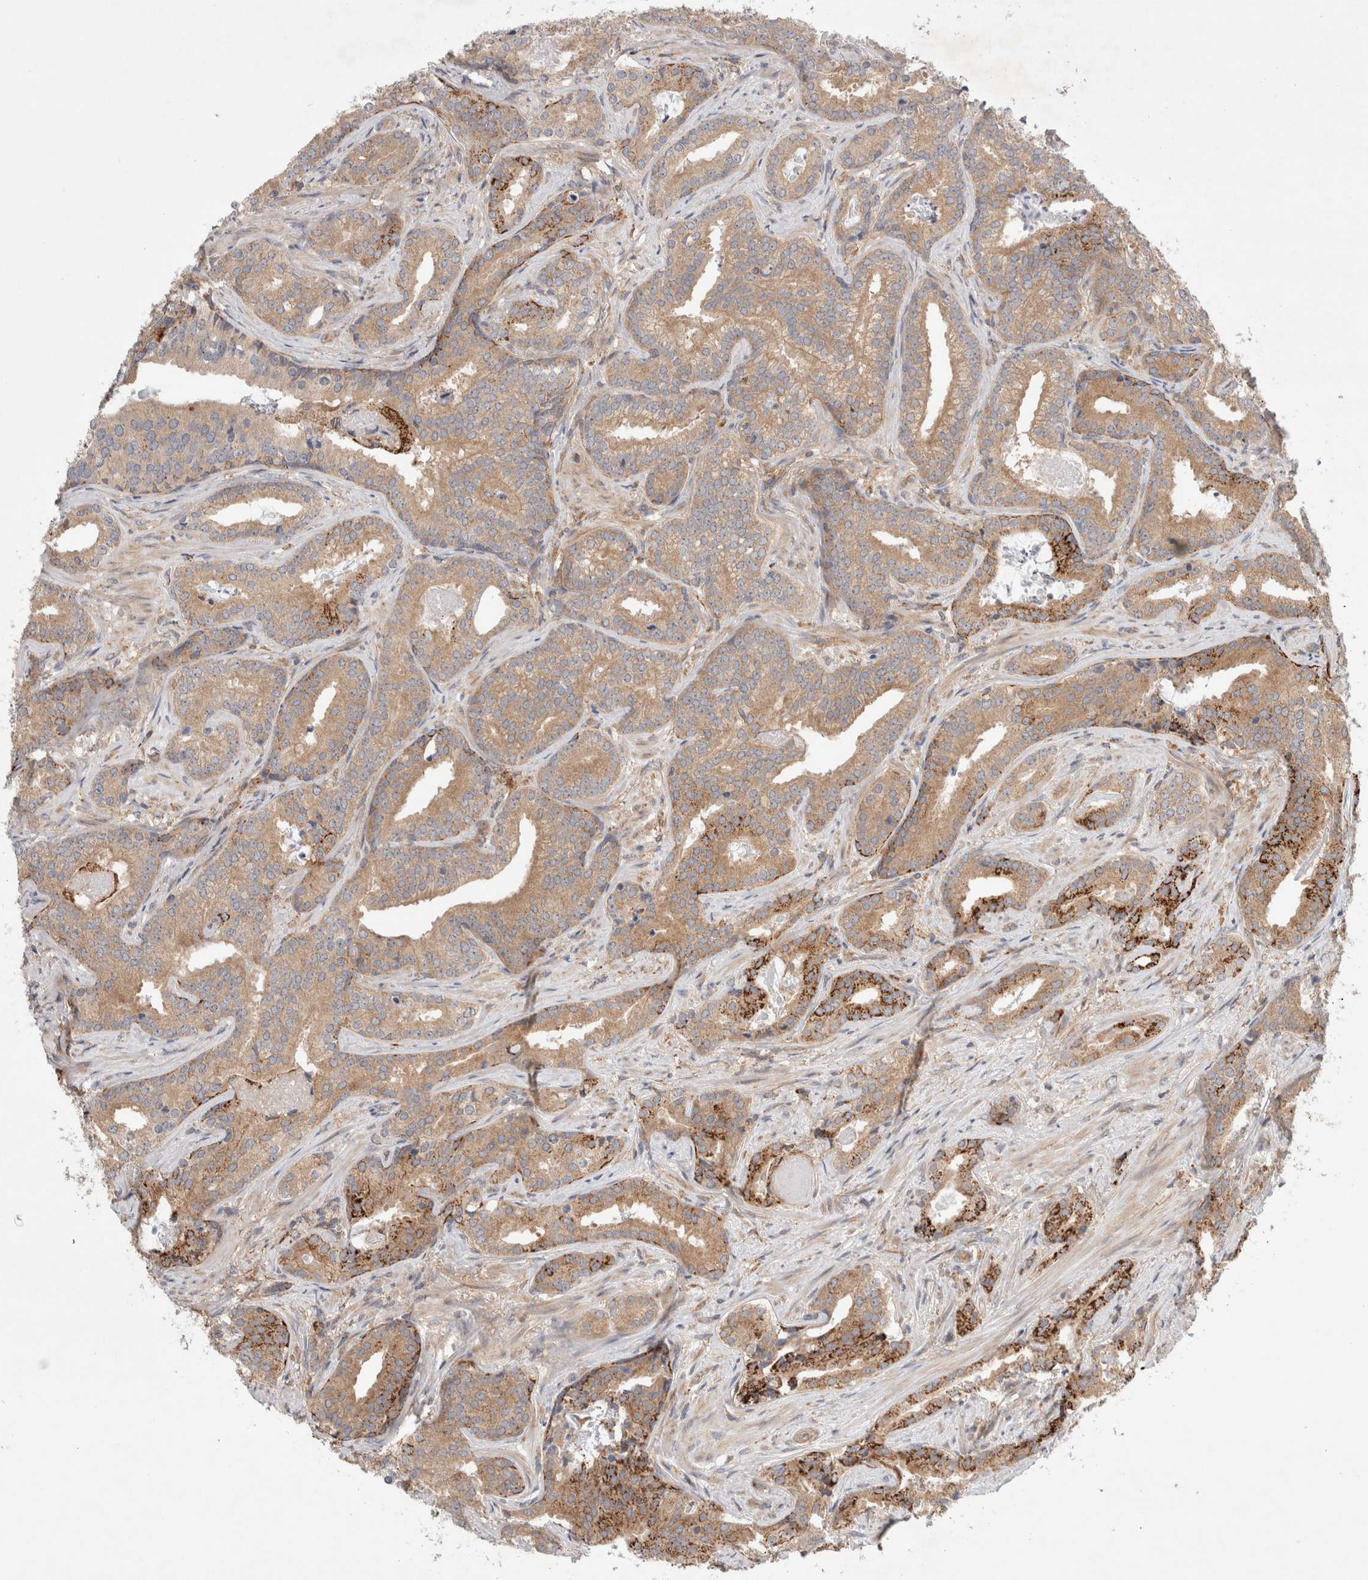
{"staining": {"intensity": "strong", "quantity": "25%-75%", "location": "cytoplasmic/membranous"}, "tissue": "prostate cancer", "cell_type": "Tumor cells", "image_type": "cancer", "snomed": [{"axis": "morphology", "description": "Adenocarcinoma, Low grade"}, {"axis": "topography", "description": "Prostate"}], "caption": "A brown stain shows strong cytoplasmic/membranous expression of a protein in human low-grade adenocarcinoma (prostate) tumor cells. Using DAB (brown) and hematoxylin (blue) stains, captured at high magnification using brightfield microscopy.", "gene": "HROB", "patient": {"sex": "male", "age": 67}}